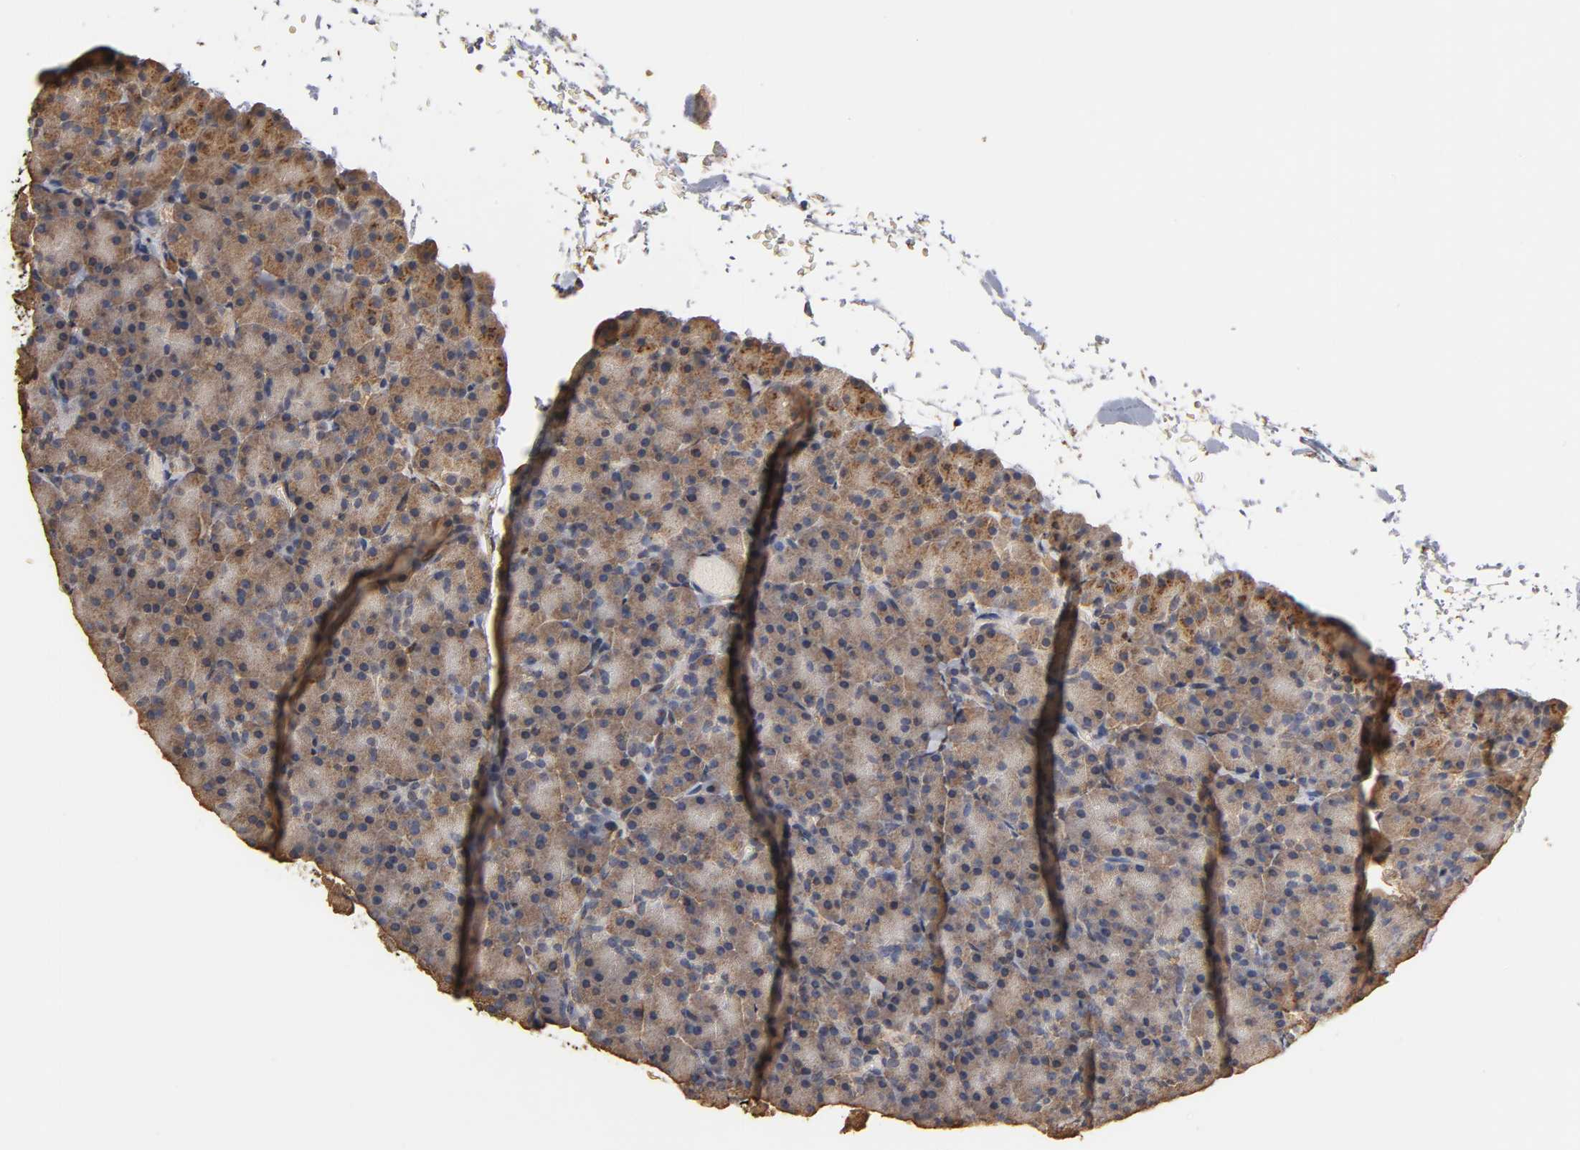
{"staining": {"intensity": "moderate", "quantity": "25%-75%", "location": "cytoplasmic/membranous"}, "tissue": "pancreas", "cell_type": "Exocrine glandular cells", "image_type": "normal", "snomed": [{"axis": "morphology", "description": "Normal tissue, NOS"}, {"axis": "topography", "description": "Pancreas"}], "caption": "Pancreas stained for a protein demonstrates moderate cytoplasmic/membranous positivity in exocrine glandular cells. (DAB IHC with brightfield microscopy, high magnification).", "gene": "PKN1", "patient": {"sex": "female", "age": 43}}